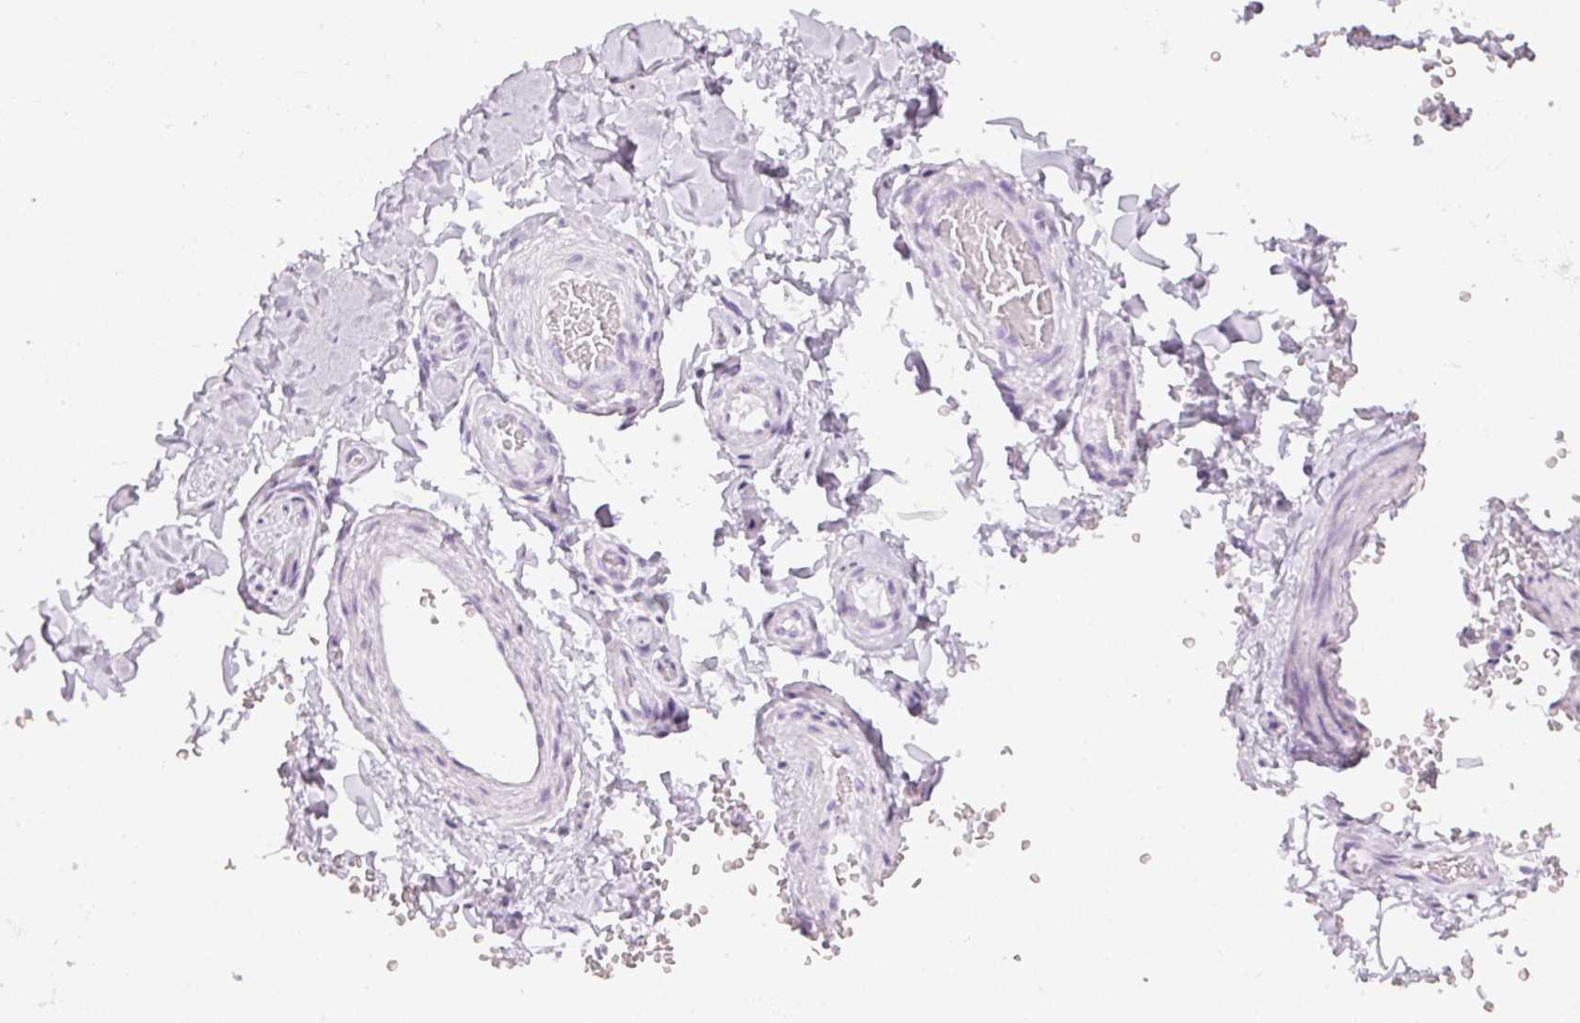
{"staining": {"intensity": "negative", "quantity": "none", "location": "none"}, "tissue": "adipose tissue", "cell_type": "Adipocytes", "image_type": "normal", "snomed": [{"axis": "morphology", "description": "Normal tissue, NOS"}, {"axis": "topography", "description": "Soft tissue"}, {"axis": "topography", "description": "Adipose tissue"}, {"axis": "topography", "description": "Vascular tissue"}, {"axis": "topography", "description": "Peripheral nerve tissue"}], "caption": "This is an IHC micrograph of normal human adipose tissue. There is no positivity in adipocytes.", "gene": "TMEM42", "patient": {"sex": "male", "age": 46}}